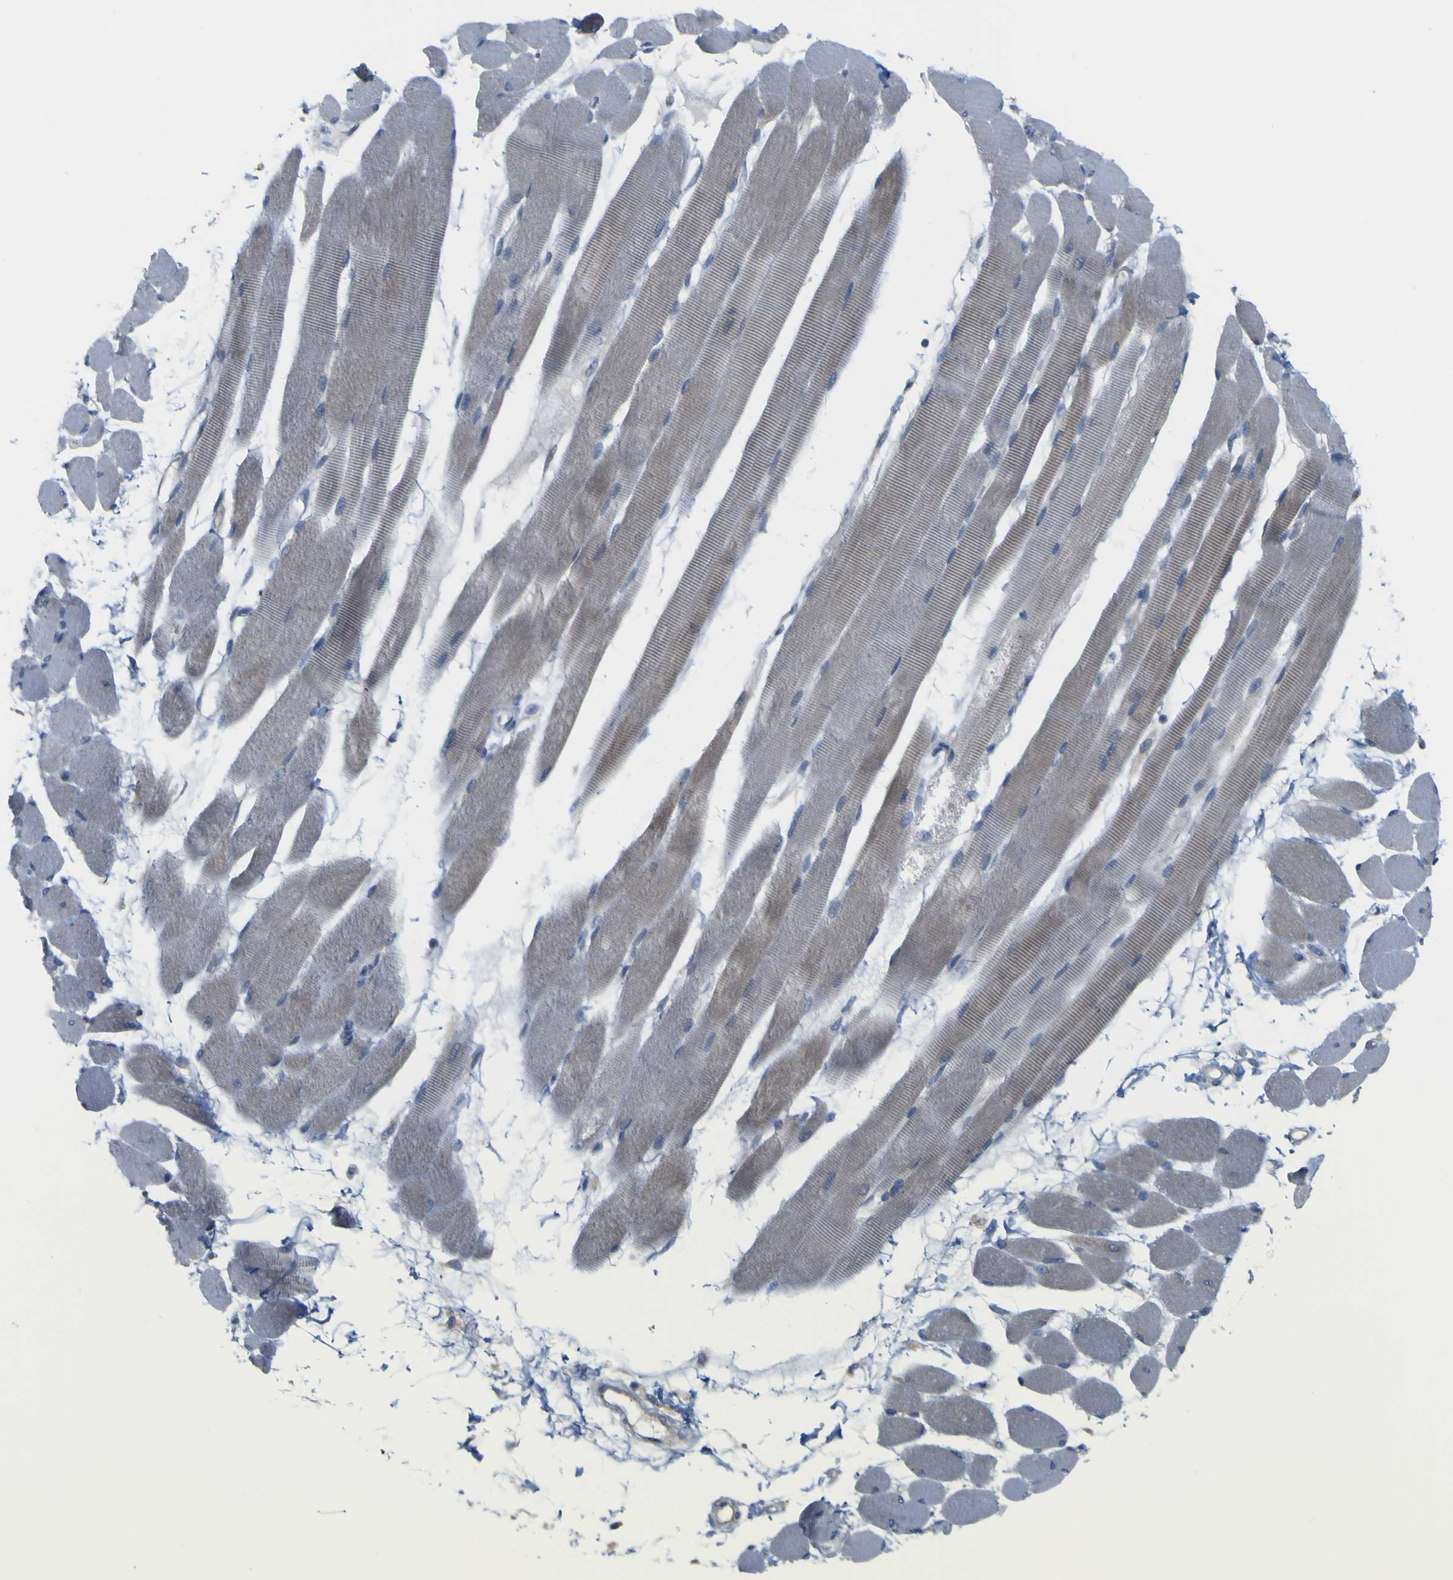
{"staining": {"intensity": "negative", "quantity": "none", "location": "none"}, "tissue": "skeletal muscle", "cell_type": "Myocytes", "image_type": "normal", "snomed": [{"axis": "morphology", "description": "Normal tissue, NOS"}, {"axis": "topography", "description": "Skeletal muscle"}, {"axis": "topography", "description": "Peripheral nerve tissue"}], "caption": "Skeletal muscle stained for a protein using immunohistochemistry (IHC) demonstrates no positivity myocytes.", "gene": "MYEOV", "patient": {"sex": "female", "age": 84}}